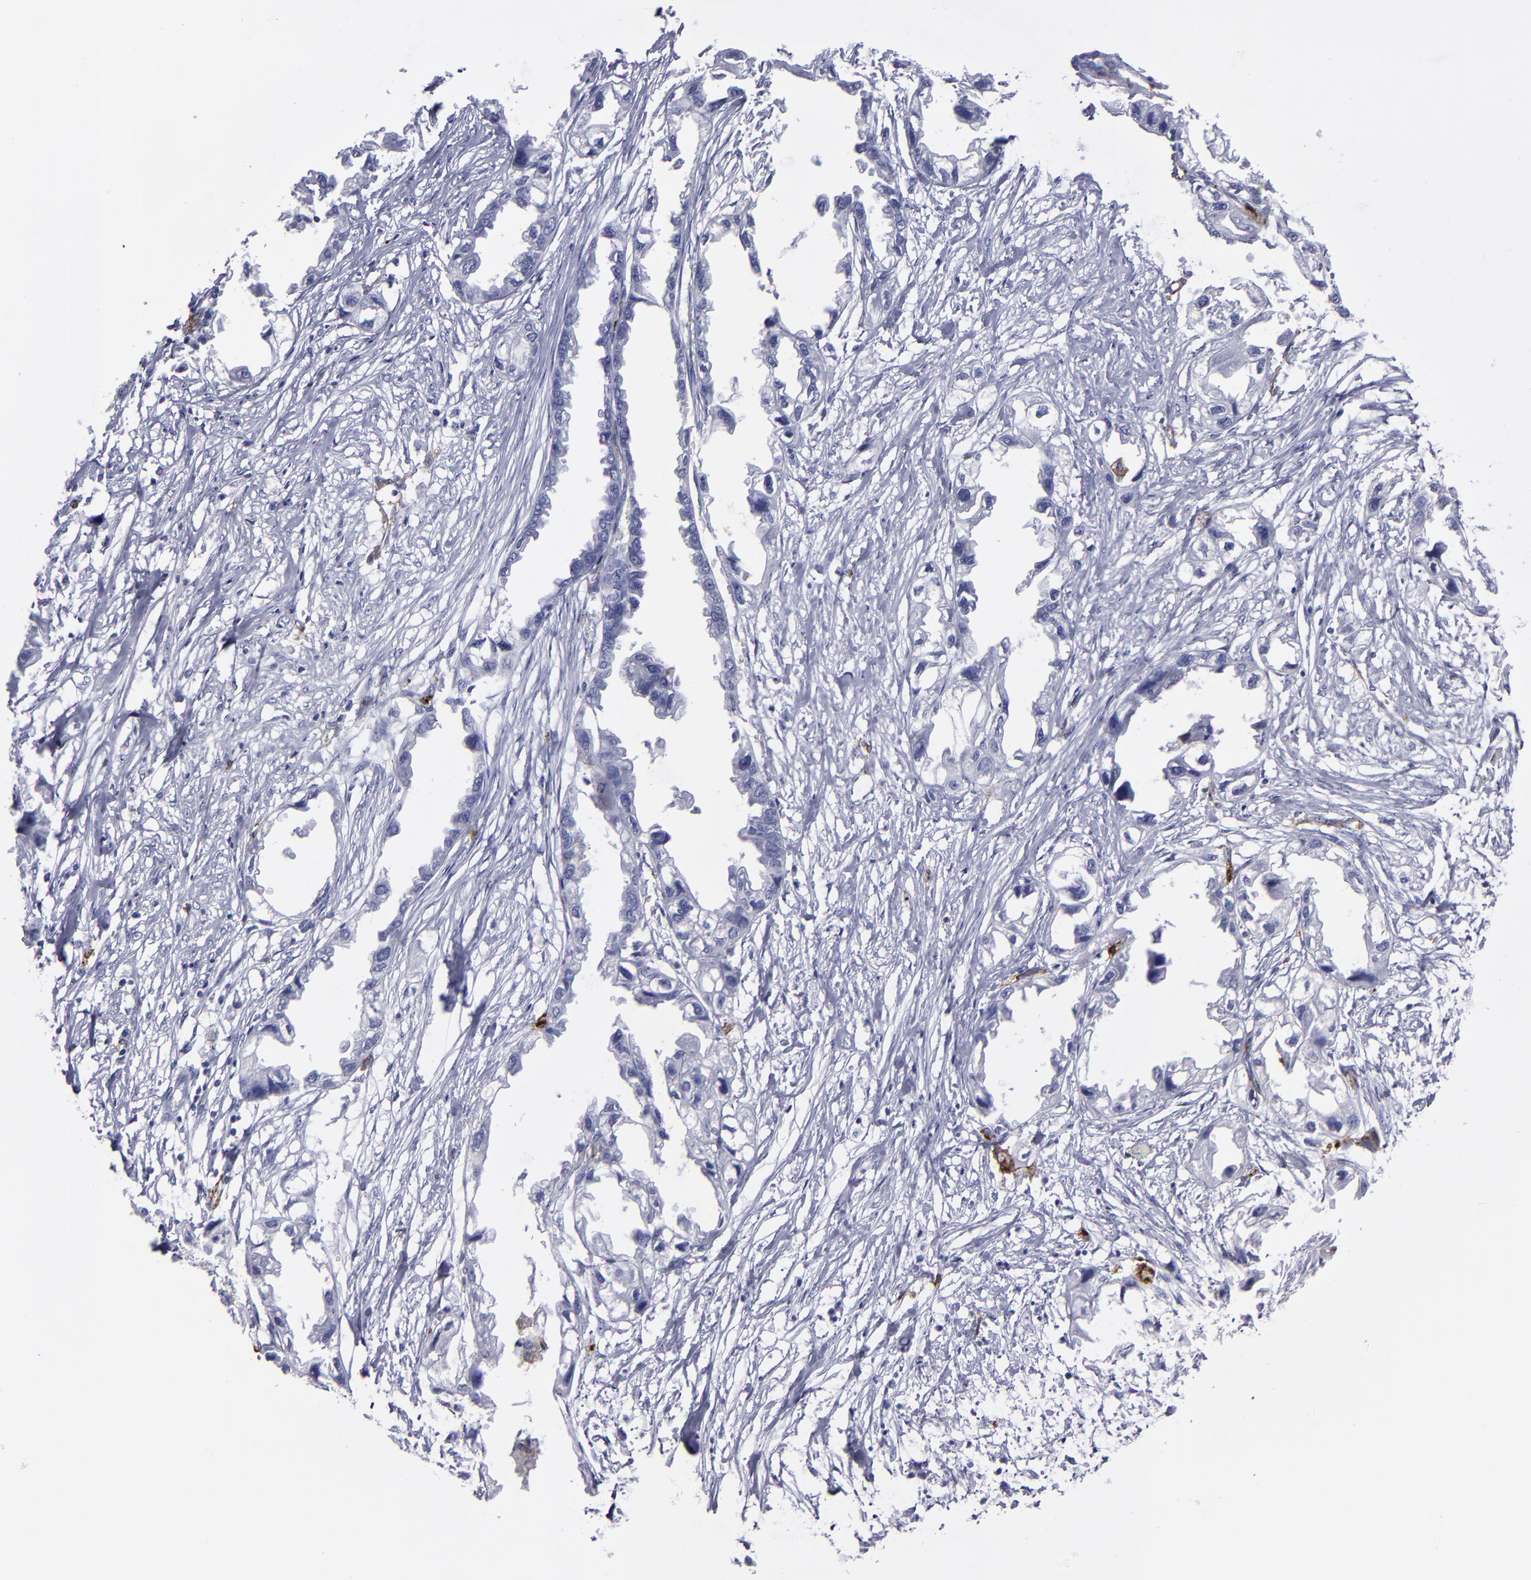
{"staining": {"intensity": "negative", "quantity": "none", "location": "none"}, "tissue": "endometrial cancer", "cell_type": "Tumor cells", "image_type": "cancer", "snomed": [{"axis": "morphology", "description": "Adenocarcinoma, NOS"}, {"axis": "topography", "description": "Endometrium"}], "caption": "Immunohistochemistry photomicrograph of adenocarcinoma (endometrial) stained for a protein (brown), which exhibits no staining in tumor cells.", "gene": "CD36", "patient": {"sex": "female", "age": 67}}